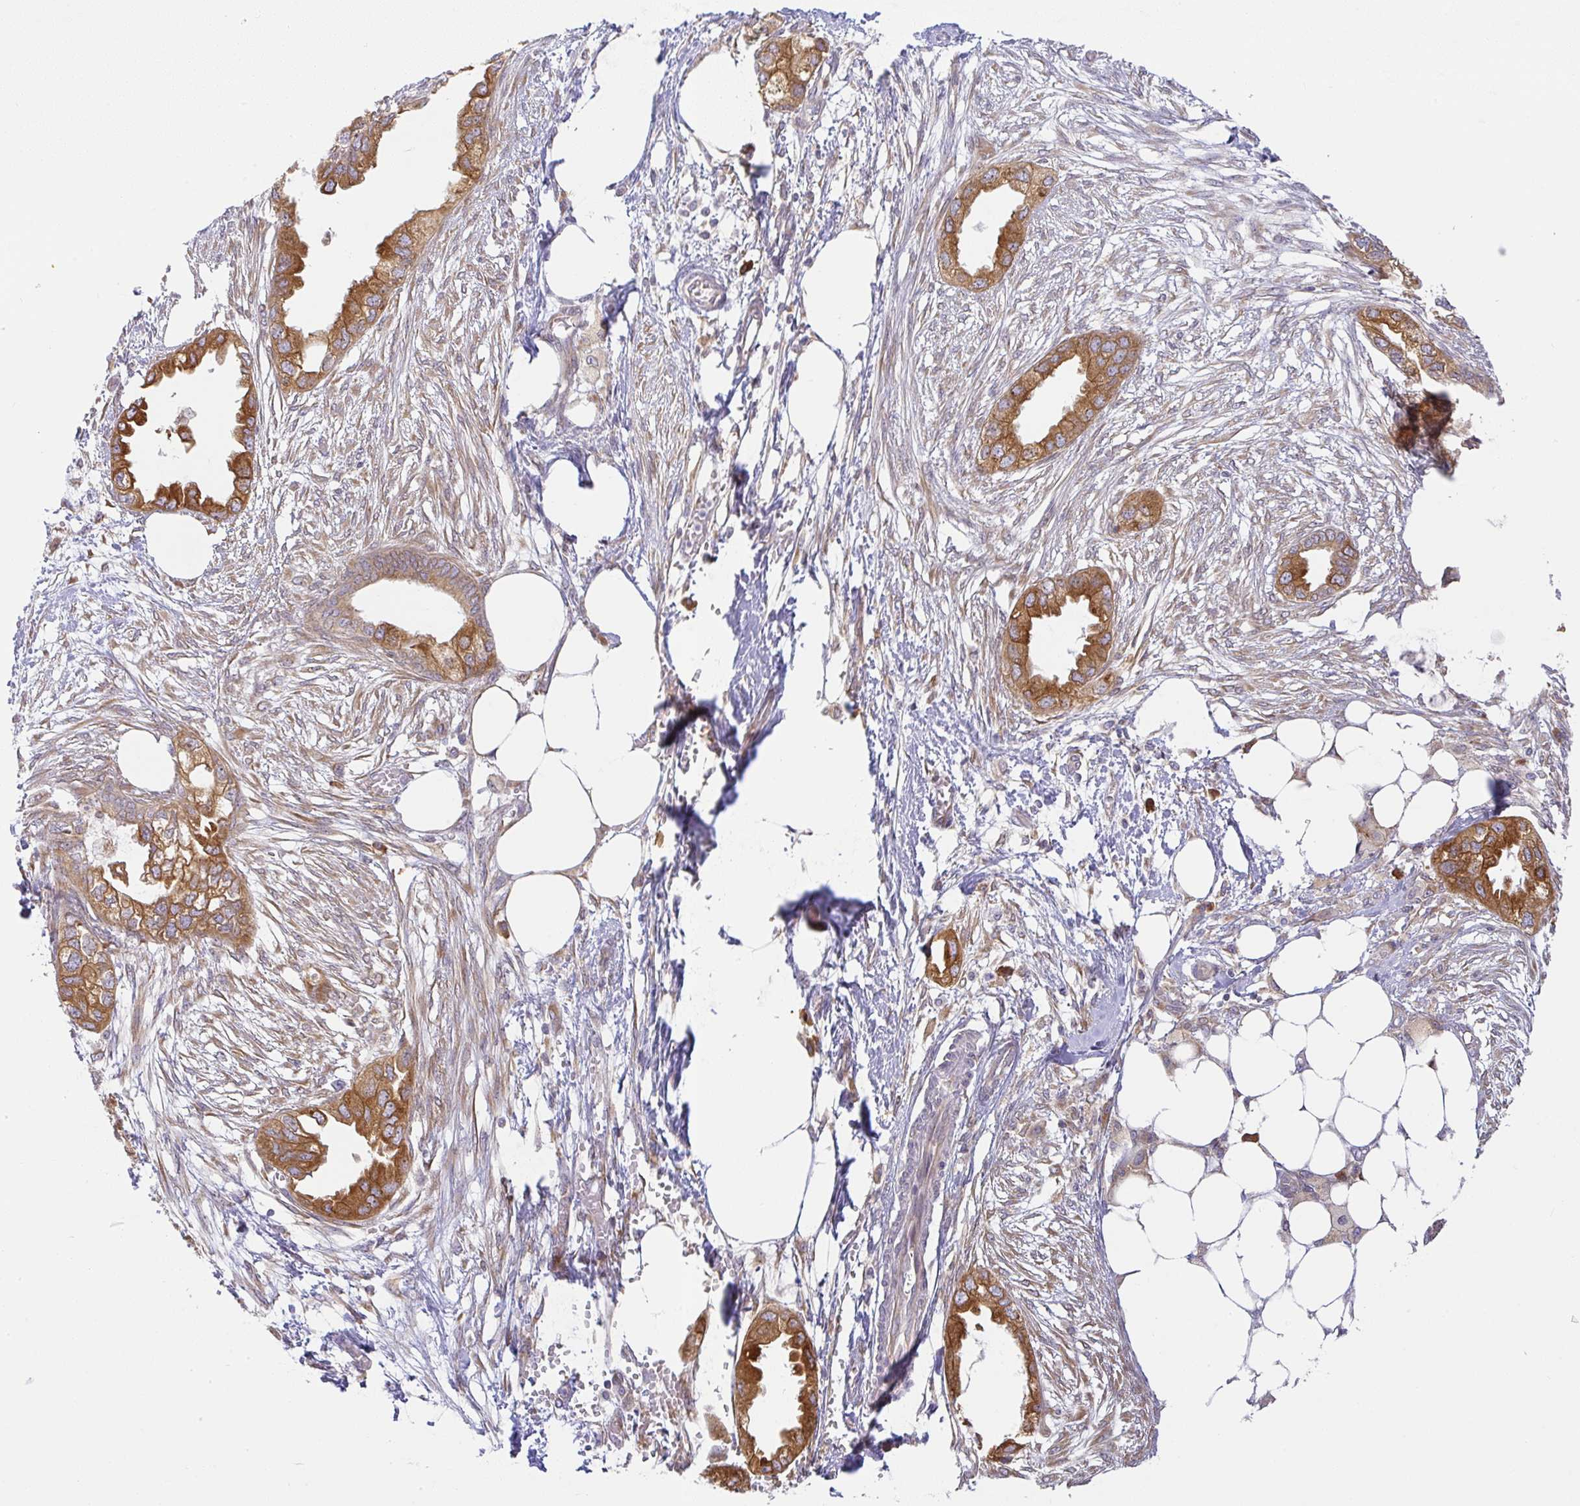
{"staining": {"intensity": "strong", "quantity": ">75%", "location": "cytoplasmic/membranous"}, "tissue": "endometrial cancer", "cell_type": "Tumor cells", "image_type": "cancer", "snomed": [{"axis": "morphology", "description": "Adenocarcinoma, NOS"}, {"axis": "morphology", "description": "Adenocarcinoma, metastatic, NOS"}, {"axis": "topography", "description": "Adipose tissue"}, {"axis": "topography", "description": "Endometrium"}], "caption": "Endometrial cancer was stained to show a protein in brown. There is high levels of strong cytoplasmic/membranous staining in approximately >75% of tumor cells.", "gene": "DERL2", "patient": {"sex": "female", "age": 67}}